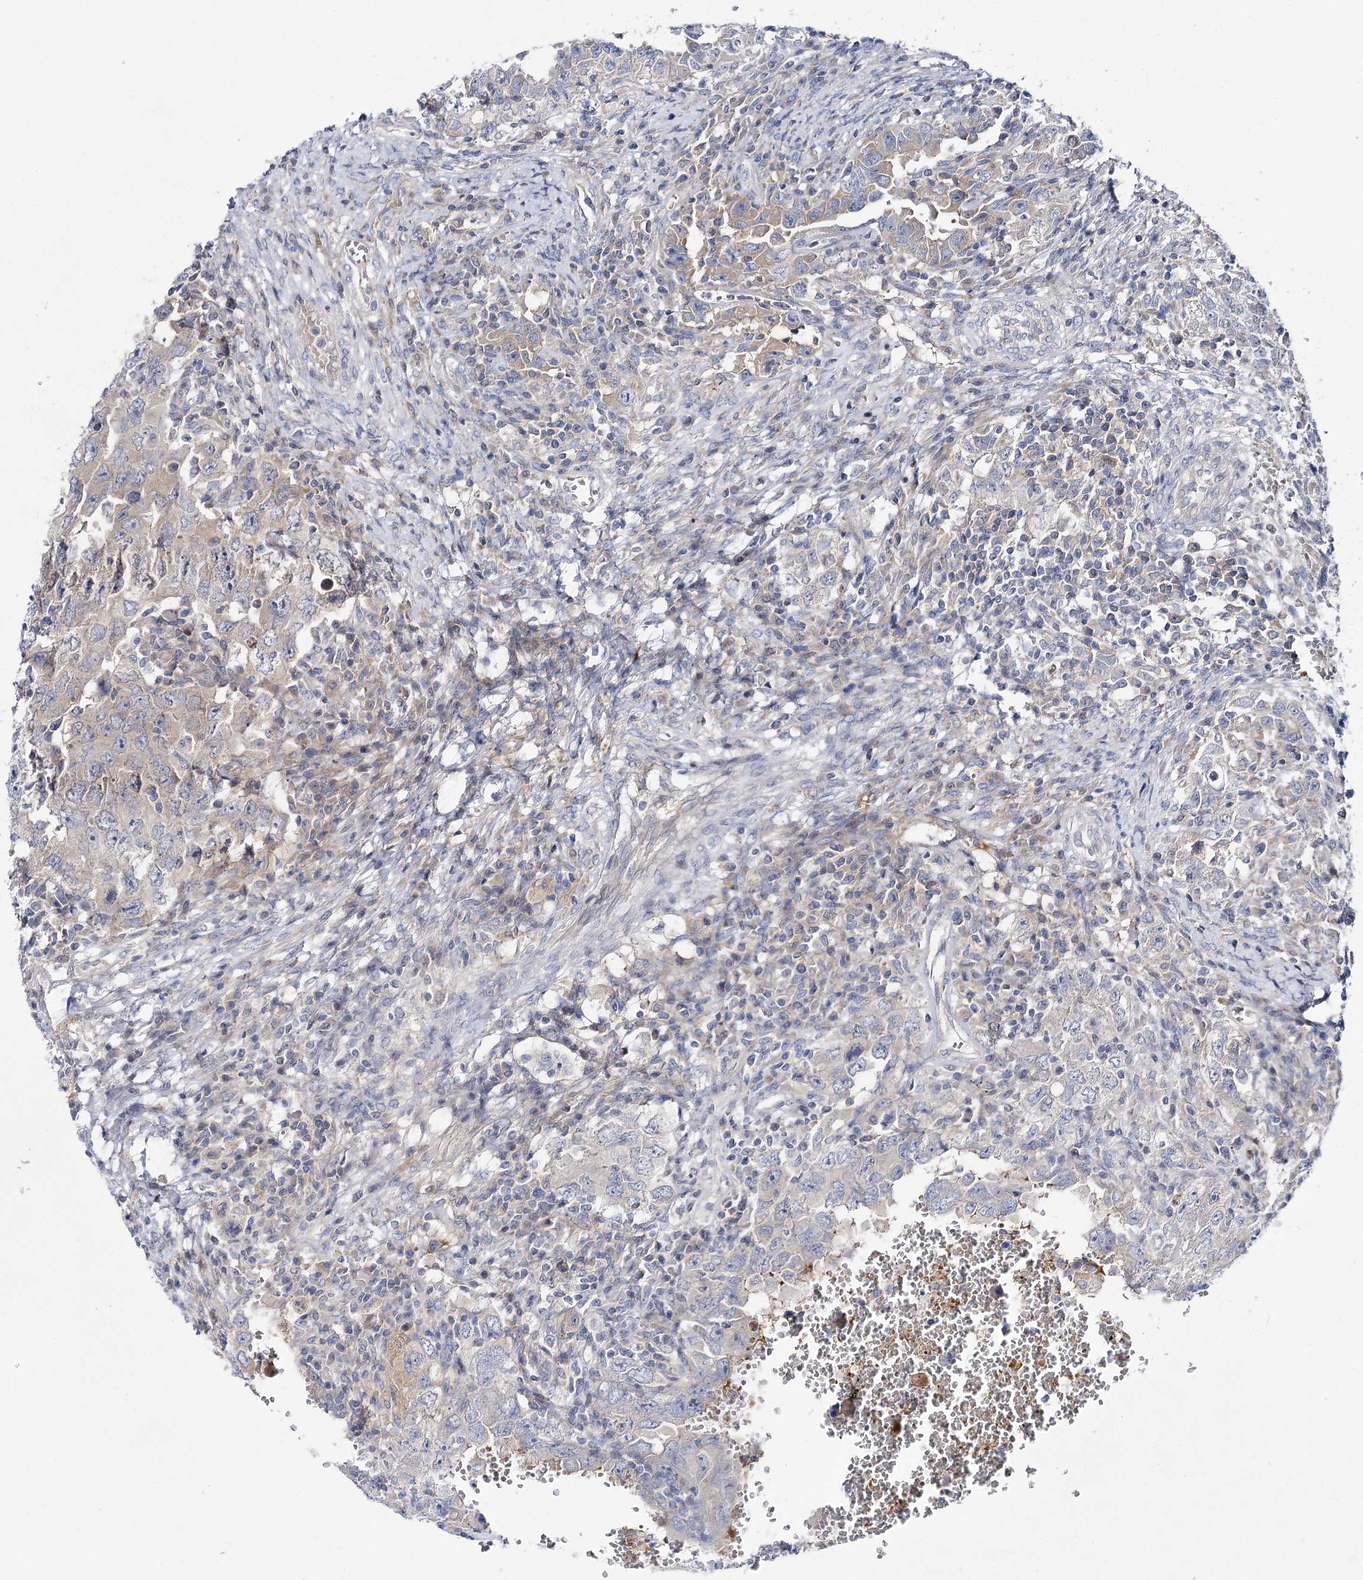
{"staining": {"intensity": "weak", "quantity": "<25%", "location": "cytoplasmic/membranous"}, "tissue": "testis cancer", "cell_type": "Tumor cells", "image_type": "cancer", "snomed": [{"axis": "morphology", "description": "Carcinoma, Embryonal, NOS"}, {"axis": "topography", "description": "Testis"}], "caption": "The image exhibits no staining of tumor cells in testis cancer (embryonal carcinoma).", "gene": "LRRC14B", "patient": {"sex": "male", "age": 26}}